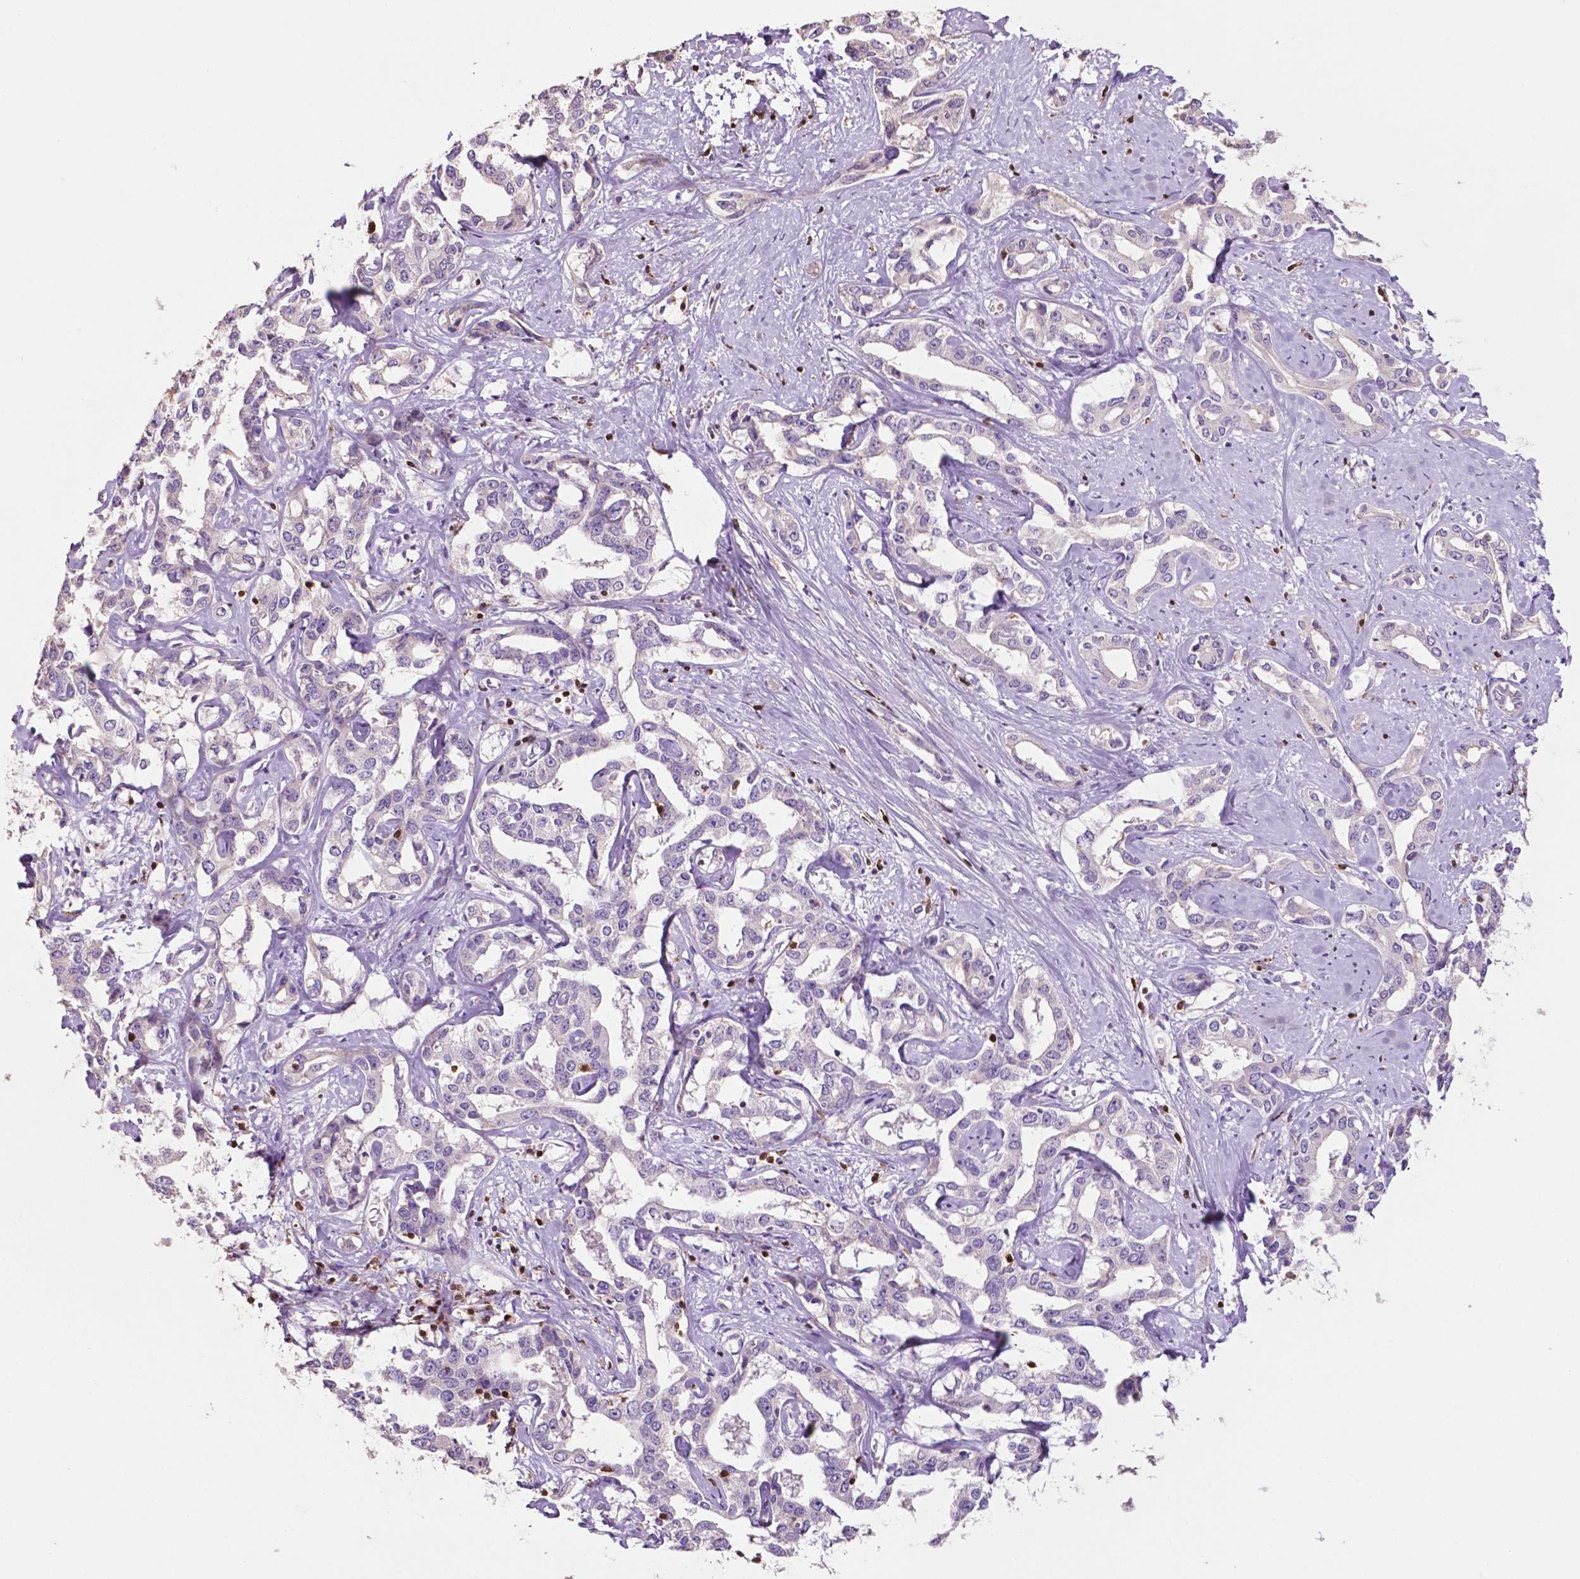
{"staining": {"intensity": "negative", "quantity": "none", "location": "none"}, "tissue": "liver cancer", "cell_type": "Tumor cells", "image_type": "cancer", "snomed": [{"axis": "morphology", "description": "Cholangiocarcinoma"}, {"axis": "topography", "description": "Liver"}], "caption": "A micrograph of liver cancer stained for a protein displays no brown staining in tumor cells.", "gene": "TBC1D10C", "patient": {"sex": "male", "age": 59}}